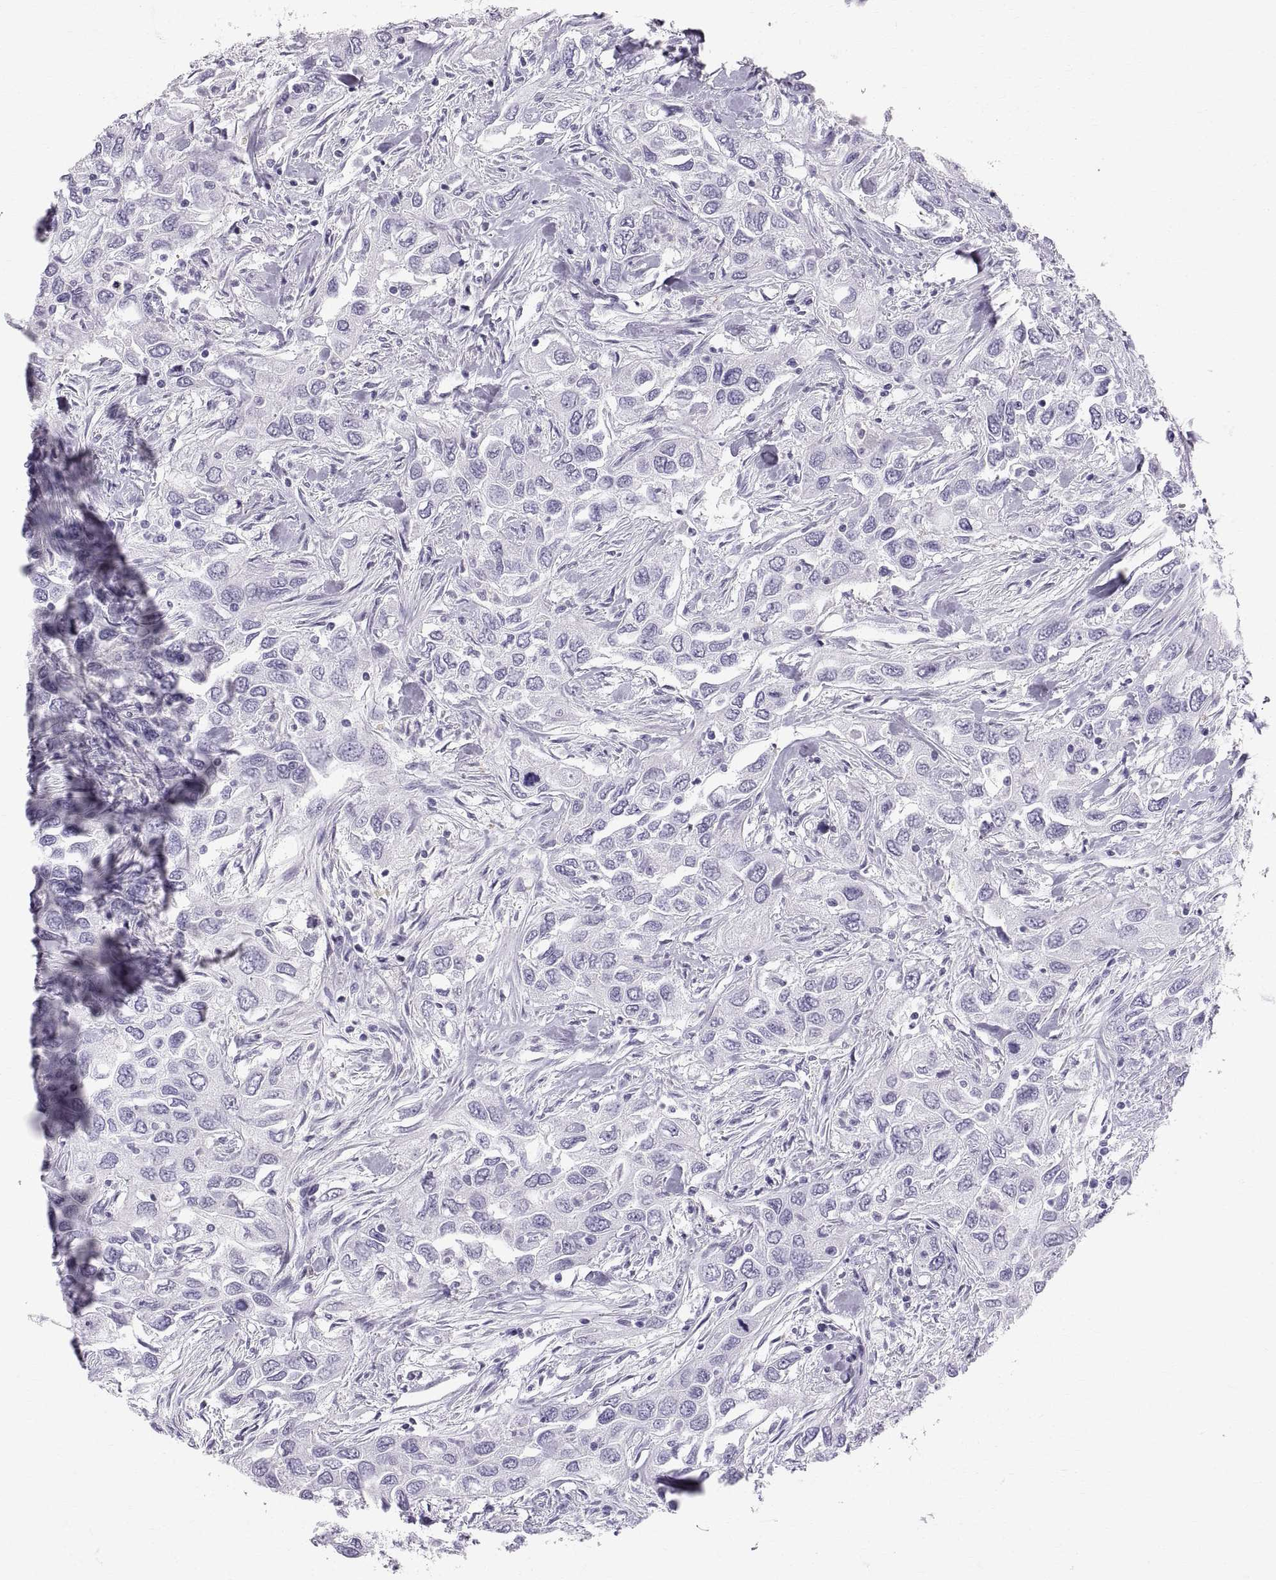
{"staining": {"intensity": "negative", "quantity": "none", "location": "none"}, "tissue": "urothelial cancer", "cell_type": "Tumor cells", "image_type": "cancer", "snomed": [{"axis": "morphology", "description": "Urothelial carcinoma, High grade"}, {"axis": "topography", "description": "Urinary bladder"}], "caption": "Immunohistochemistry image of urothelial carcinoma (high-grade) stained for a protein (brown), which reveals no positivity in tumor cells.", "gene": "SLC22A6", "patient": {"sex": "male", "age": 76}}